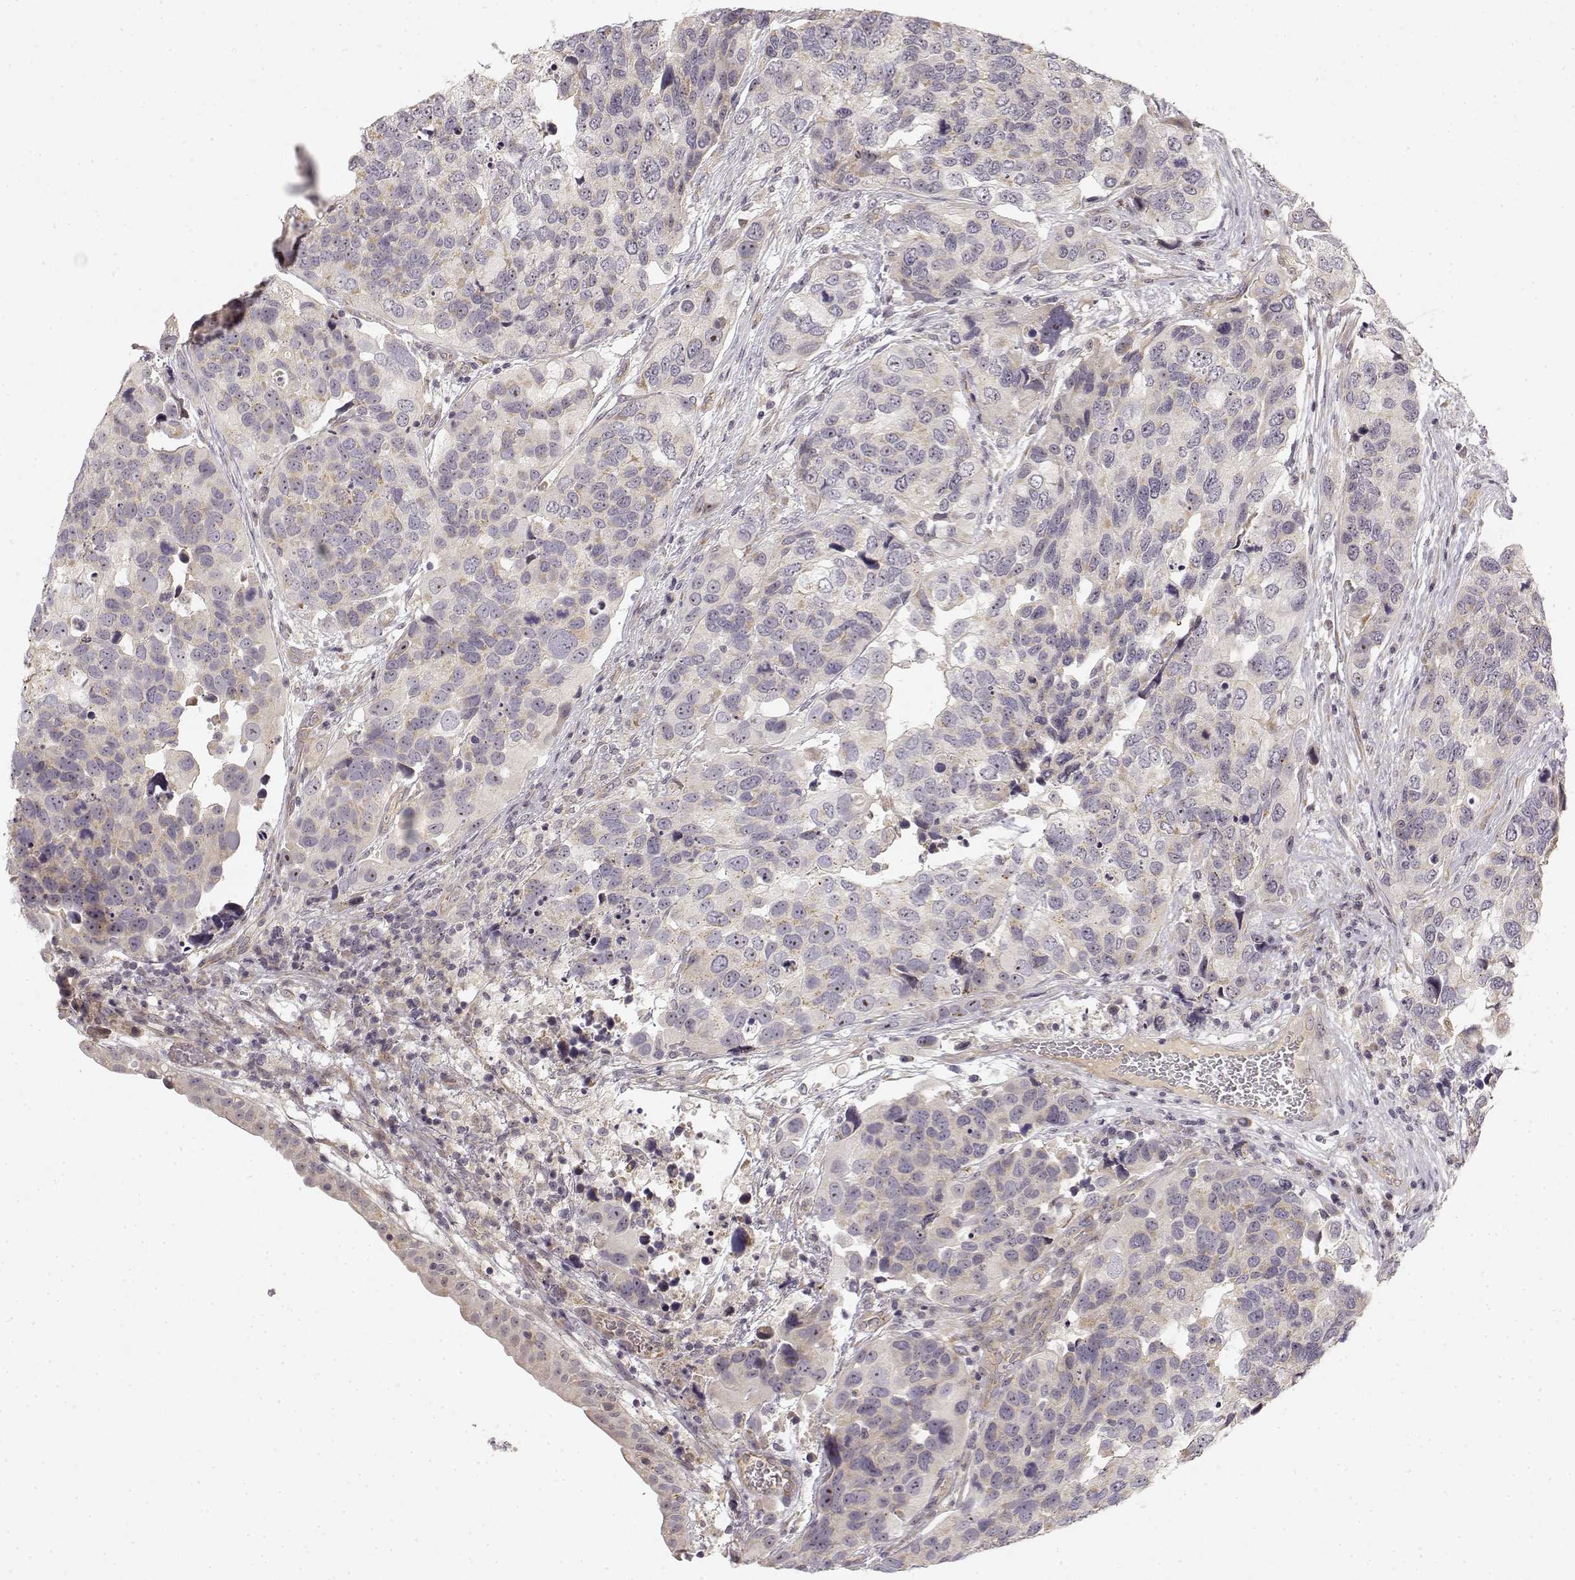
{"staining": {"intensity": "weak", "quantity": "25%-75%", "location": "cytoplasmic/membranous"}, "tissue": "urothelial cancer", "cell_type": "Tumor cells", "image_type": "cancer", "snomed": [{"axis": "morphology", "description": "Urothelial carcinoma, High grade"}, {"axis": "topography", "description": "Urinary bladder"}], "caption": "A photomicrograph showing weak cytoplasmic/membranous expression in about 25%-75% of tumor cells in urothelial cancer, as visualized by brown immunohistochemical staining.", "gene": "MED12L", "patient": {"sex": "male", "age": 60}}